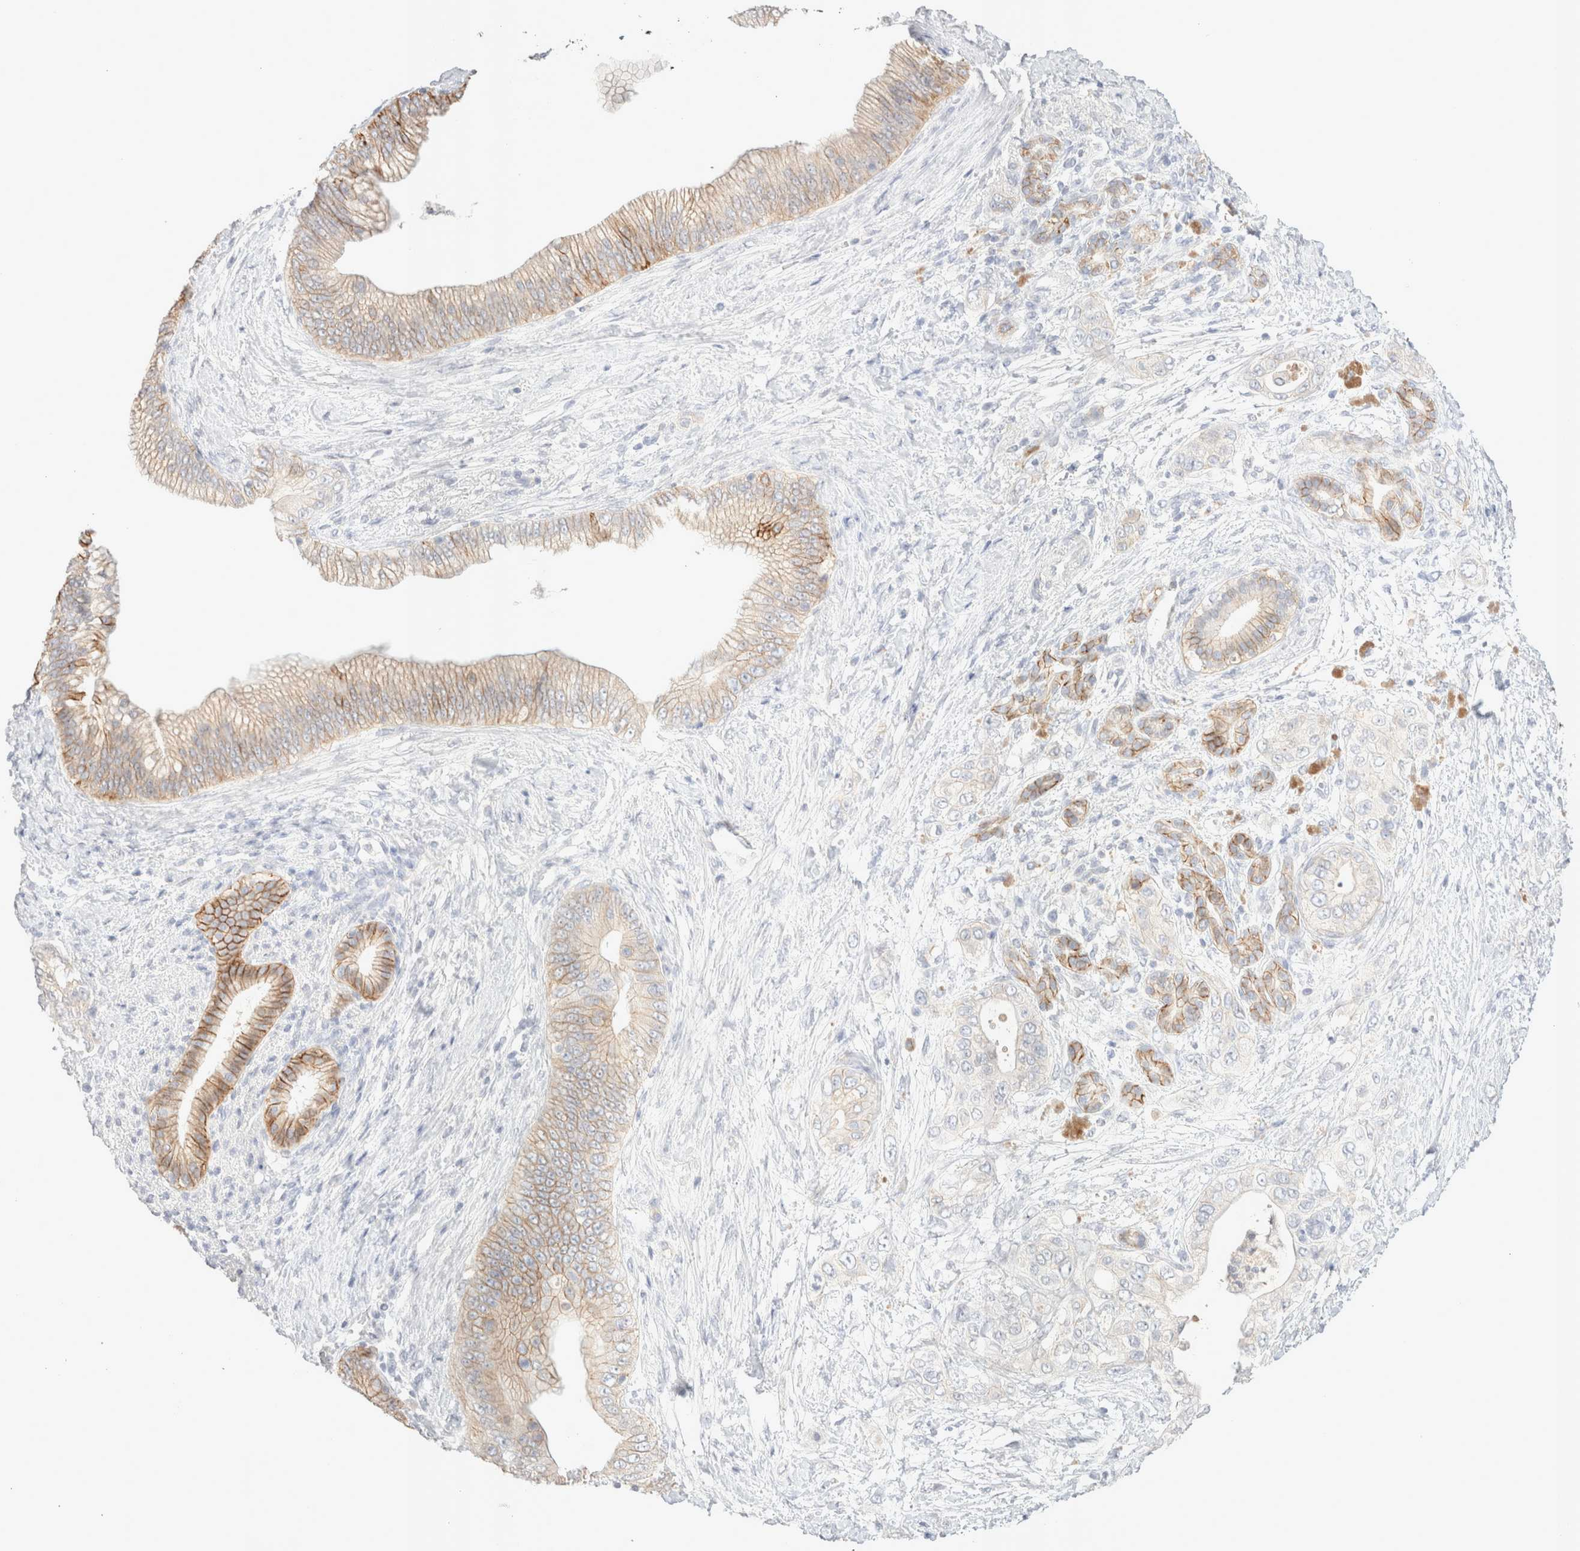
{"staining": {"intensity": "weak", "quantity": "25%-75%", "location": "cytoplasmic/membranous"}, "tissue": "pancreatic cancer", "cell_type": "Tumor cells", "image_type": "cancer", "snomed": [{"axis": "morphology", "description": "Adenocarcinoma, NOS"}, {"axis": "topography", "description": "Pancreas"}], "caption": "The image shows staining of pancreatic cancer (adenocarcinoma), revealing weak cytoplasmic/membranous protein positivity (brown color) within tumor cells. (IHC, brightfield microscopy, high magnification).", "gene": "EPCAM", "patient": {"sex": "male", "age": 53}}